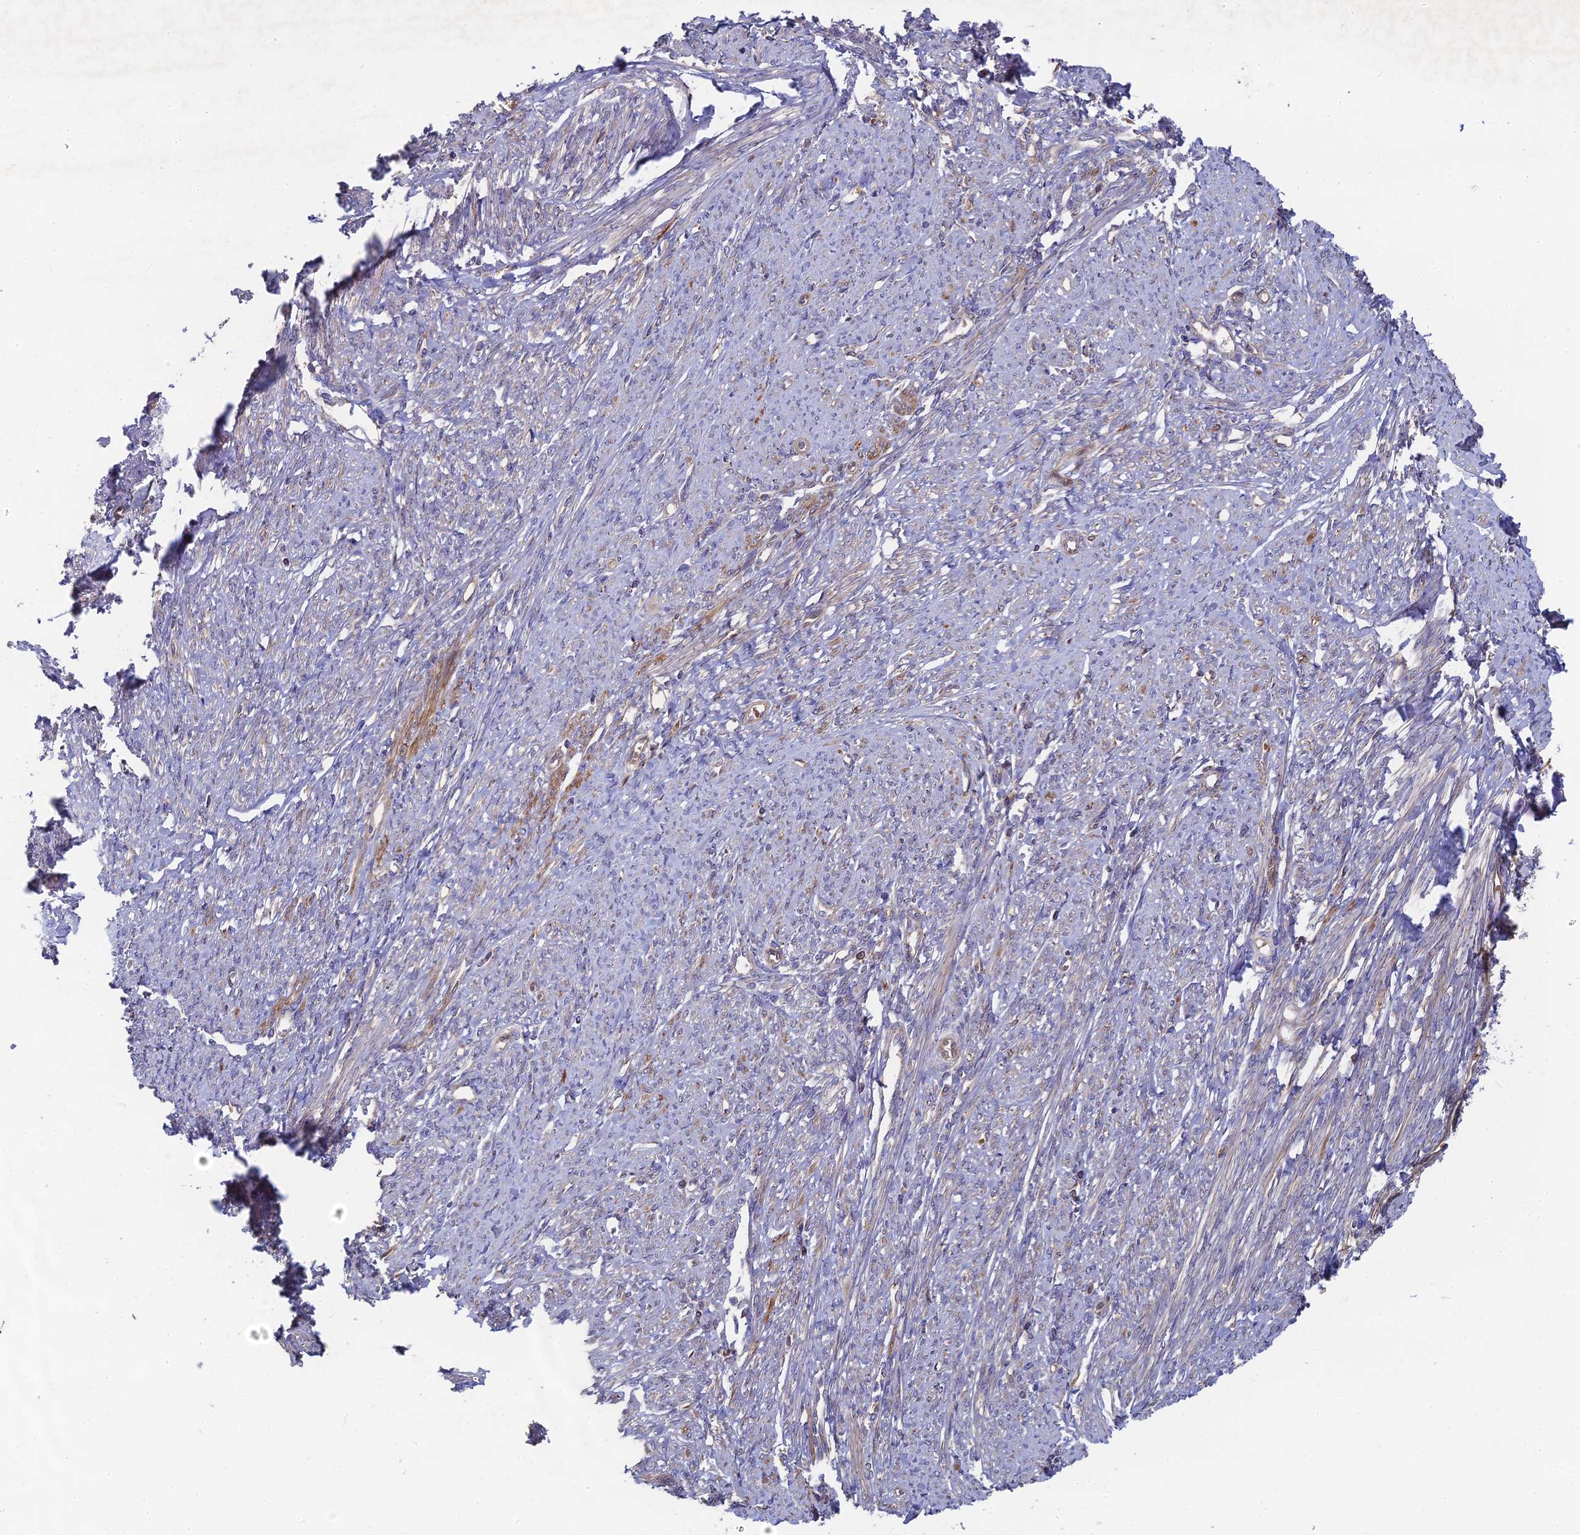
{"staining": {"intensity": "moderate", "quantity": "25%-75%", "location": "cytoplasmic/membranous"}, "tissue": "smooth muscle", "cell_type": "Smooth muscle cells", "image_type": "normal", "snomed": [{"axis": "morphology", "description": "Normal tissue, NOS"}, {"axis": "topography", "description": "Smooth muscle"}, {"axis": "topography", "description": "Uterus"}], "caption": "This micrograph displays immunohistochemistry (IHC) staining of unremarkable smooth muscle, with medium moderate cytoplasmic/membranous expression in approximately 25%-75% of smooth muscle cells.", "gene": "RPIA", "patient": {"sex": "female", "age": 59}}